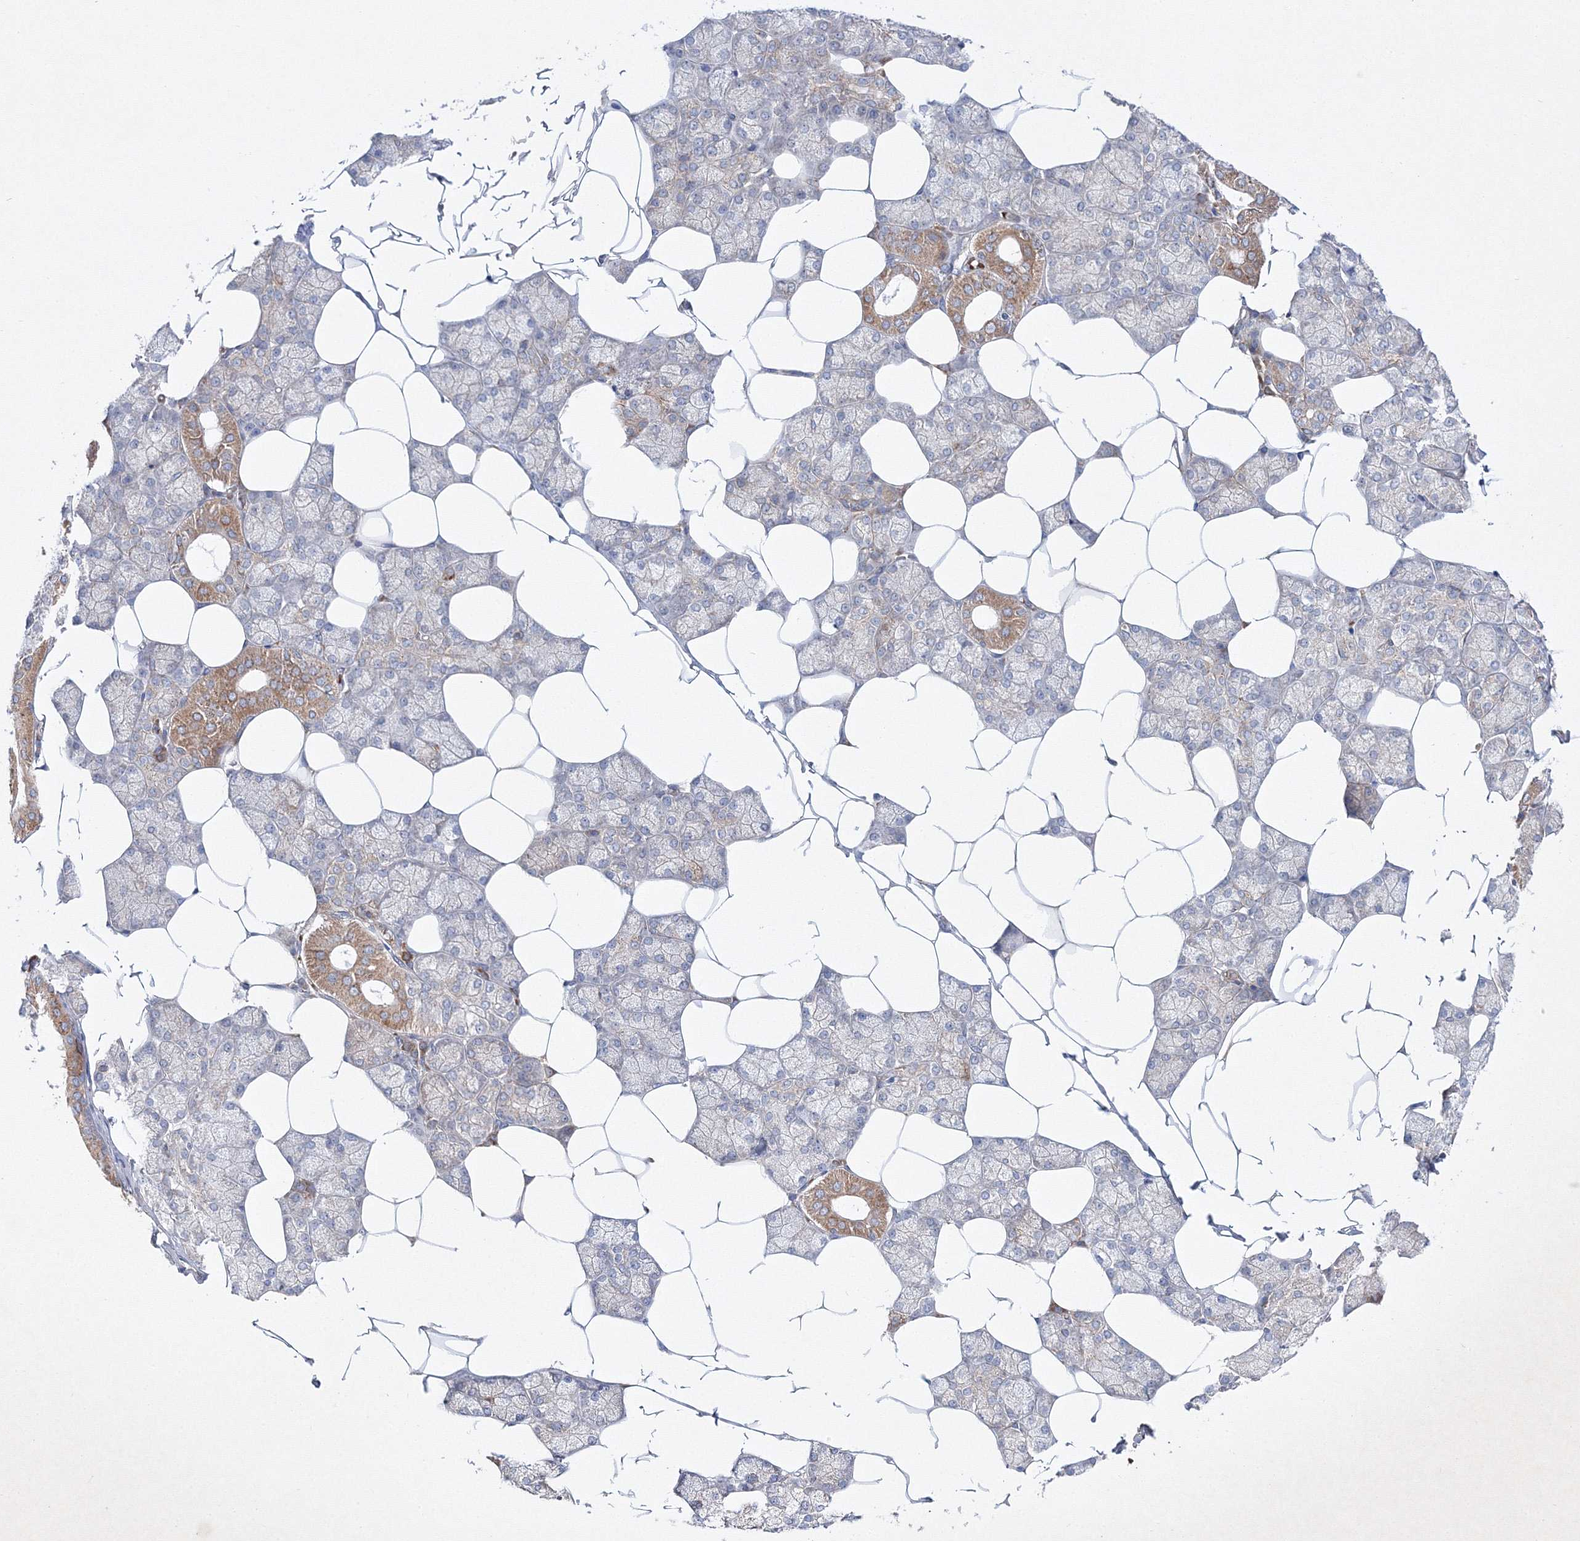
{"staining": {"intensity": "moderate", "quantity": "<25%", "location": "cytoplasmic/membranous"}, "tissue": "salivary gland", "cell_type": "Glandular cells", "image_type": "normal", "snomed": [{"axis": "morphology", "description": "Normal tissue, NOS"}, {"axis": "topography", "description": "Salivary gland"}], "caption": "High-power microscopy captured an immunohistochemistry image of normal salivary gland, revealing moderate cytoplasmic/membranous staining in about <25% of glandular cells.", "gene": "OPA1", "patient": {"sex": "male", "age": 62}}